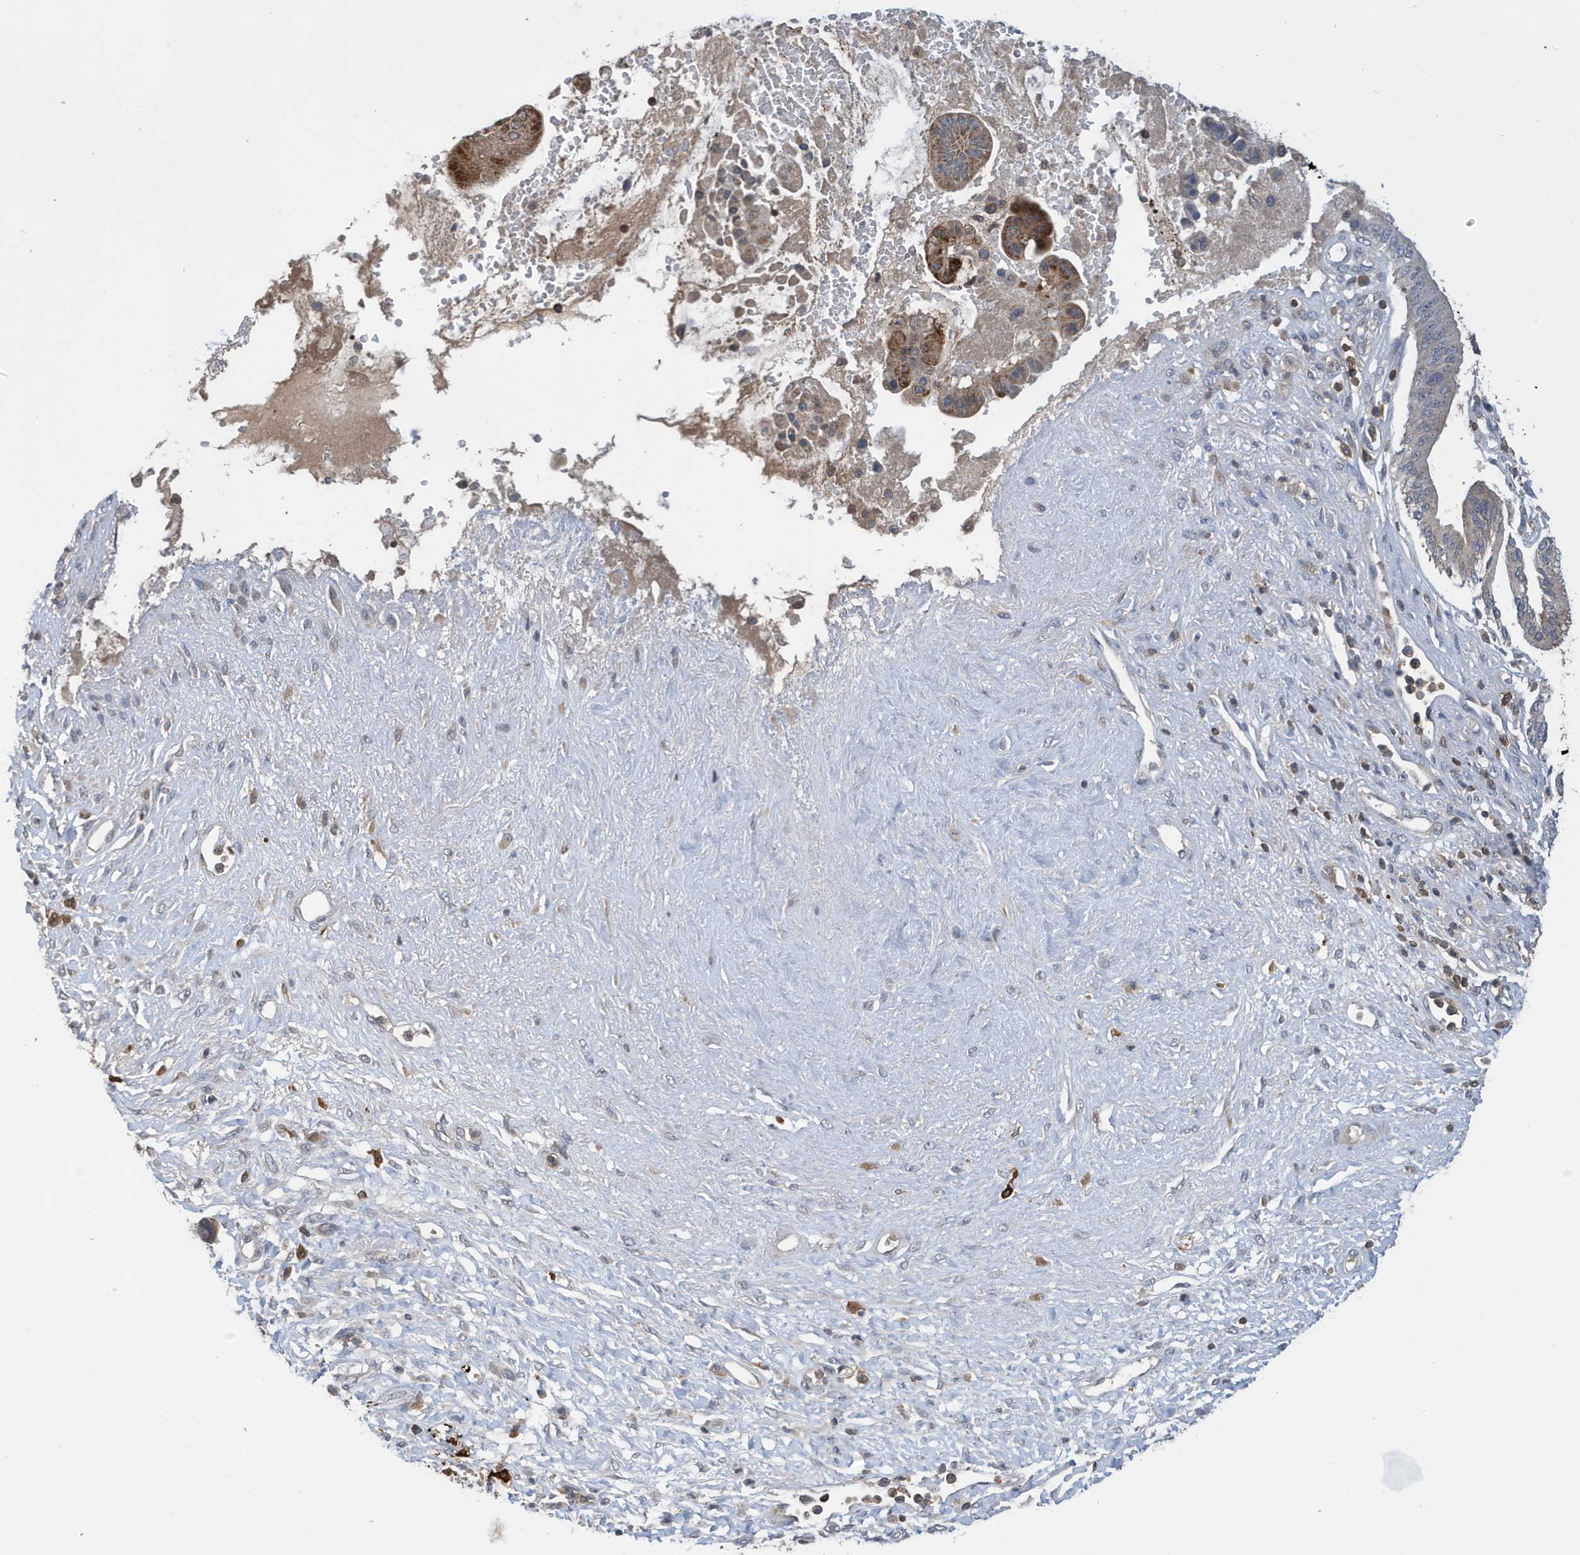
{"staining": {"intensity": "moderate", "quantity": "<25%", "location": "cytoplasmic/membranous"}, "tissue": "pancreatic cancer", "cell_type": "Tumor cells", "image_type": "cancer", "snomed": [{"axis": "morphology", "description": "Inflammation, NOS"}, {"axis": "morphology", "description": "Adenocarcinoma, NOS"}, {"axis": "topography", "description": "Pancreas"}], "caption": "IHC histopathology image of neoplastic tissue: human pancreatic cancer stained using IHC displays low levels of moderate protein expression localized specifically in the cytoplasmic/membranous of tumor cells, appearing as a cytoplasmic/membranous brown color.", "gene": "NSUN3", "patient": {"sex": "female", "age": 56}}